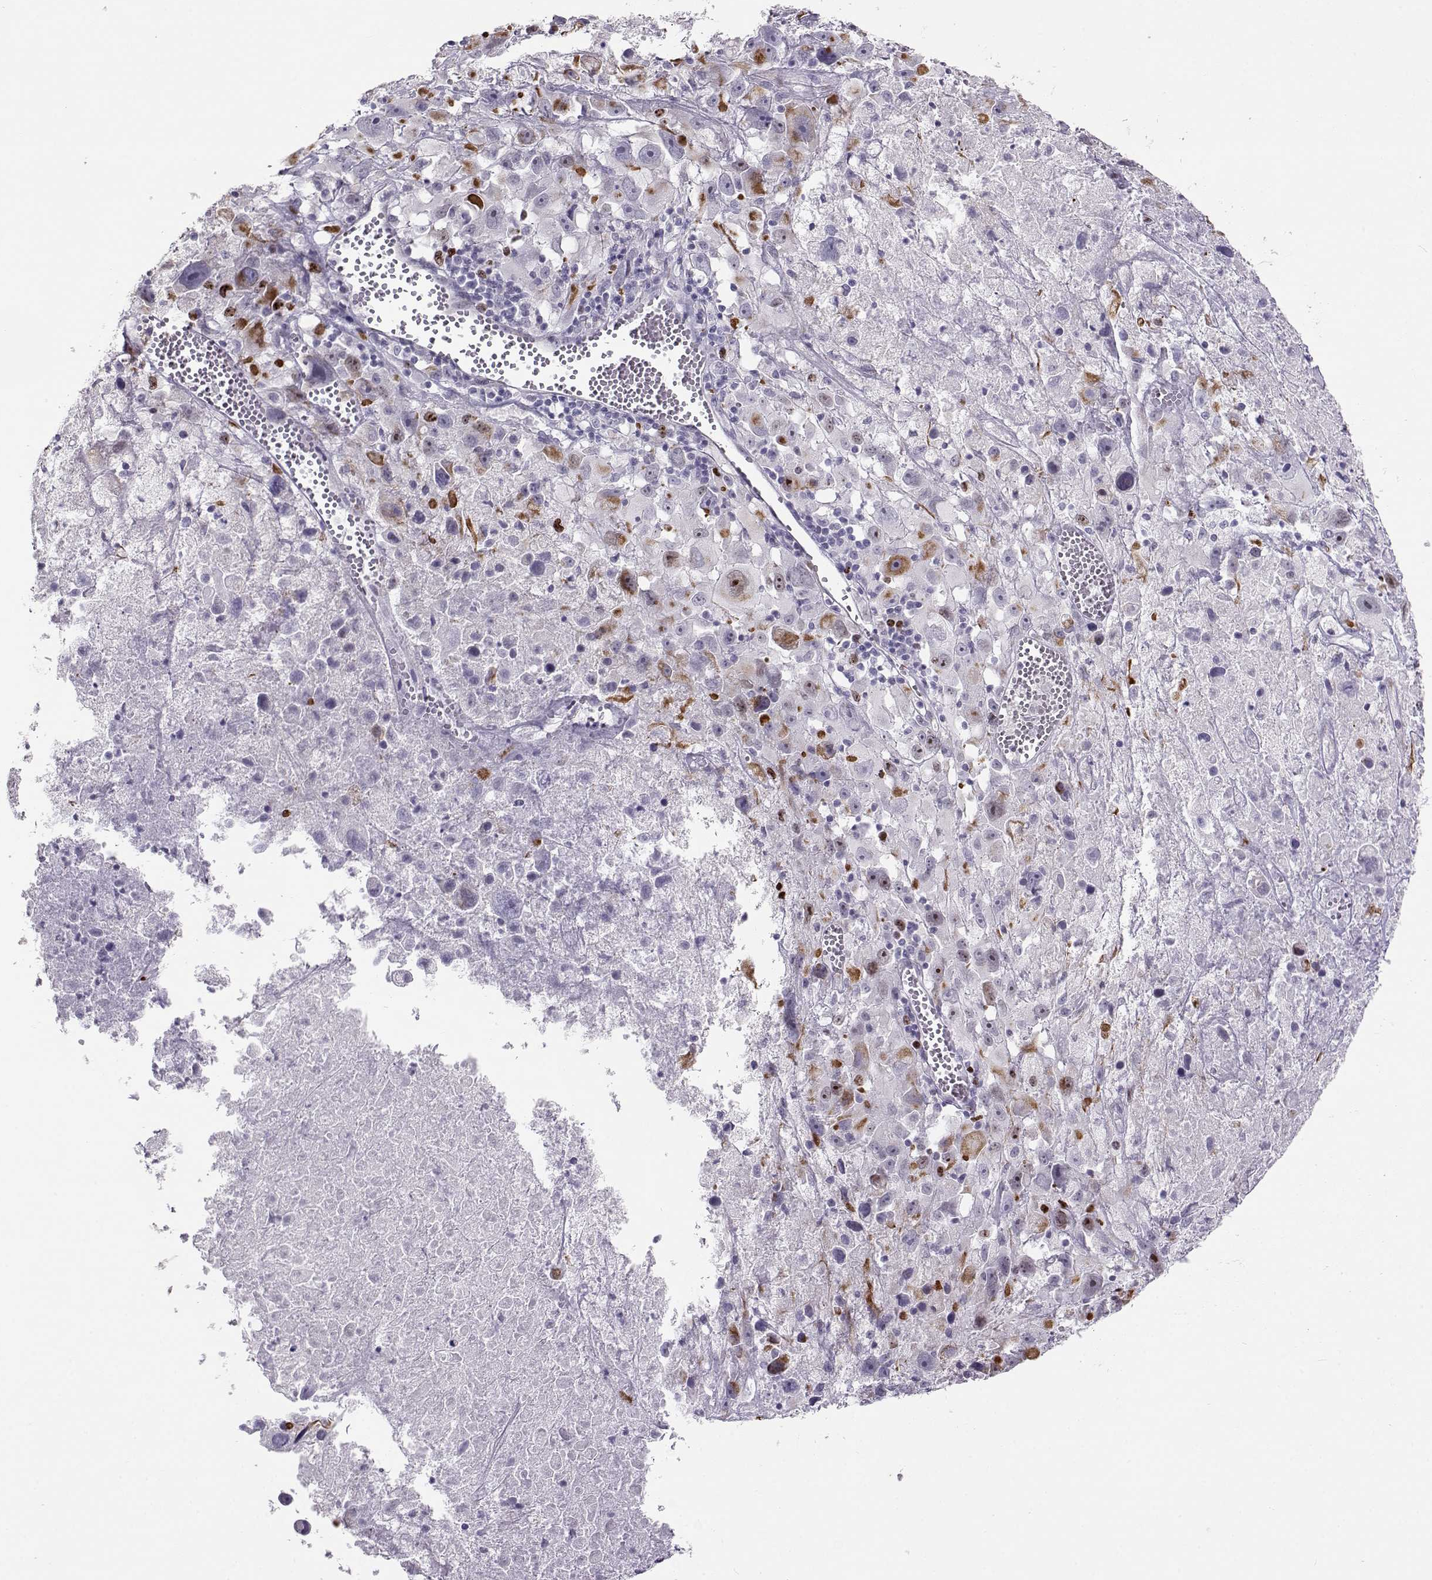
{"staining": {"intensity": "moderate", "quantity": "<25%", "location": "nuclear"}, "tissue": "melanoma", "cell_type": "Tumor cells", "image_type": "cancer", "snomed": [{"axis": "morphology", "description": "Malignant melanoma, Metastatic site"}, {"axis": "topography", "description": "Lymph node"}], "caption": "Immunohistochemical staining of human malignant melanoma (metastatic site) exhibits low levels of moderate nuclear protein expression in approximately <25% of tumor cells.", "gene": "NPW", "patient": {"sex": "male", "age": 50}}